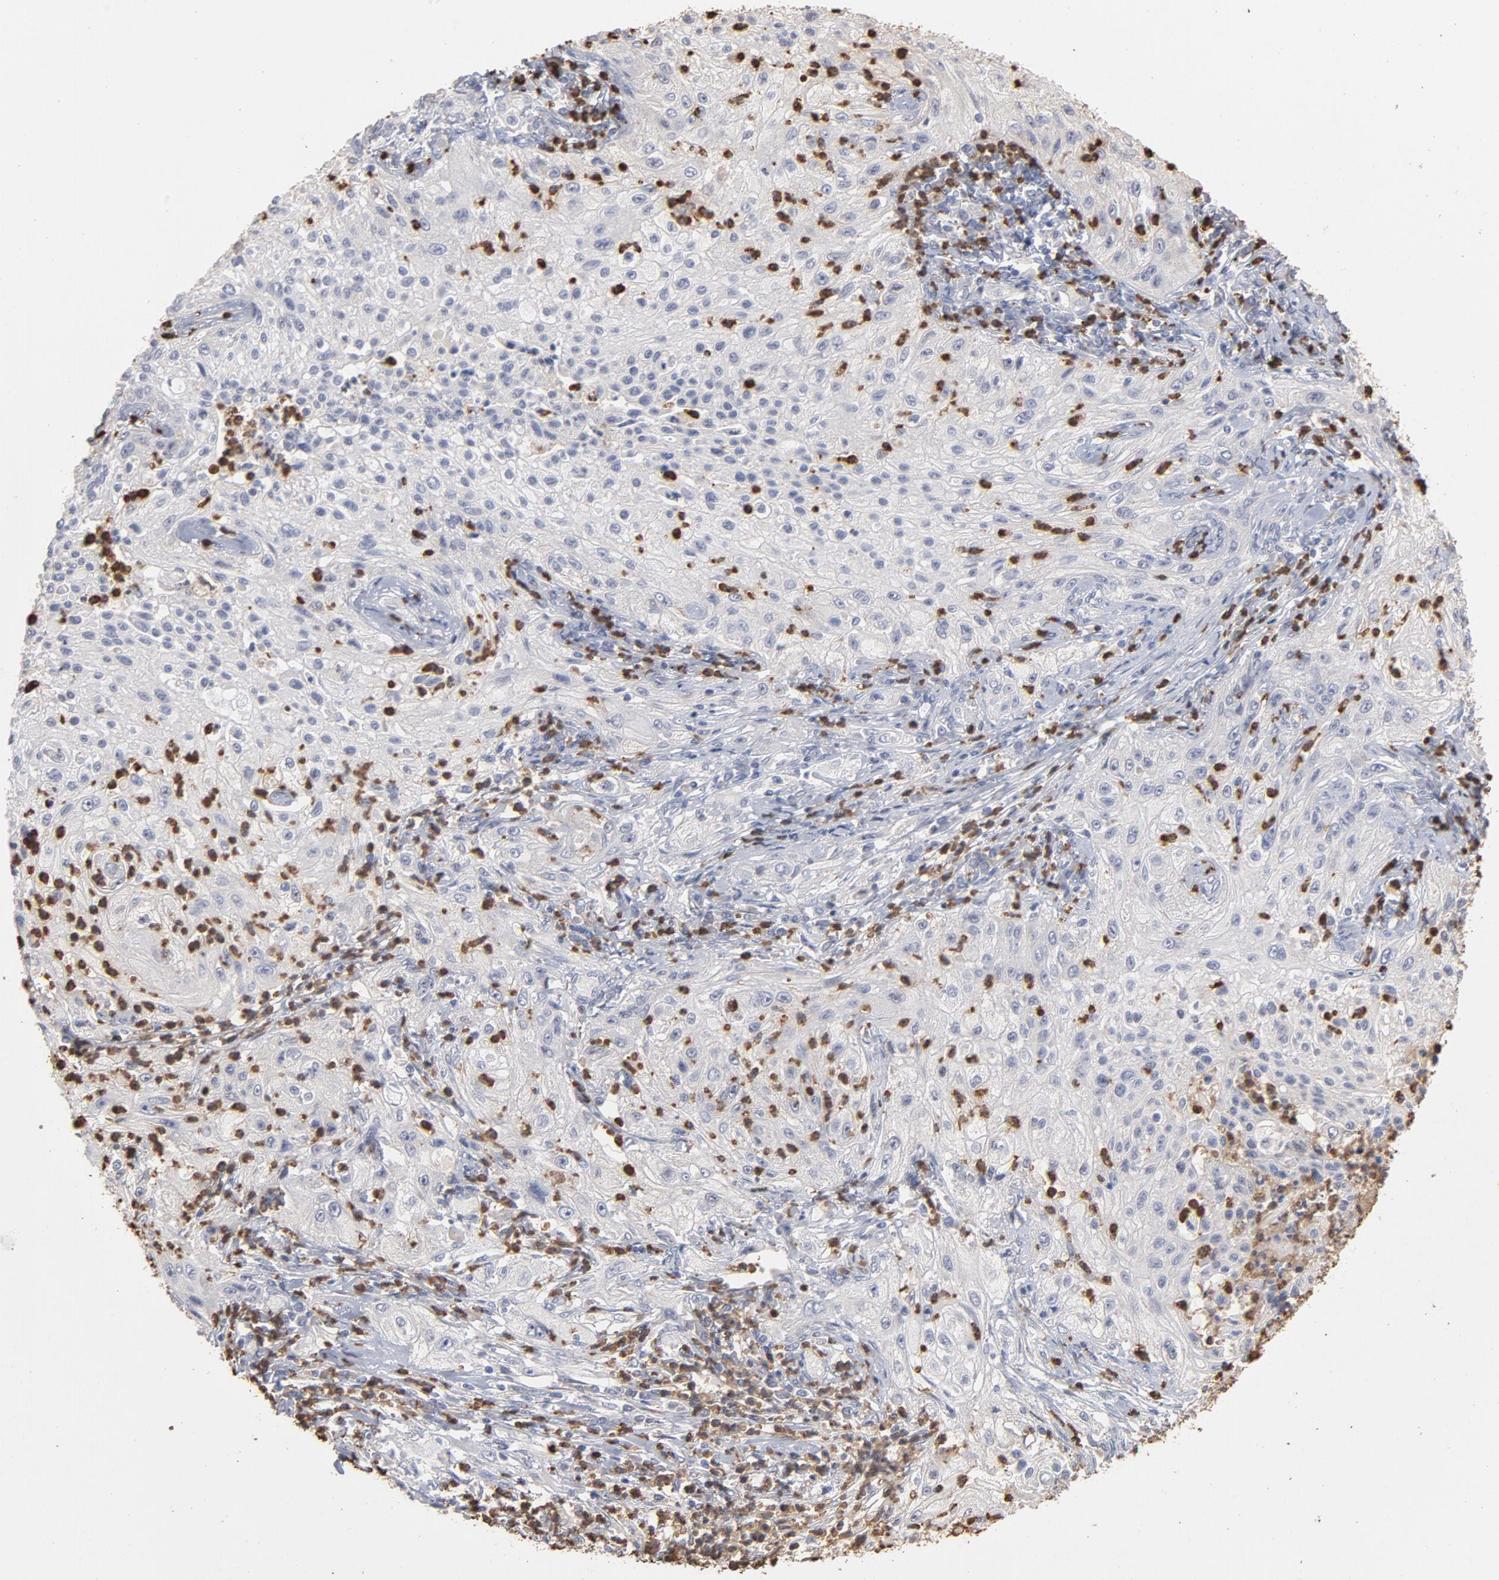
{"staining": {"intensity": "negative", "quantity": "none", "location": "none"}, "tissue": "lung cancer", "cell_type": "Tumor cells", "image_type": "cancer", "snomed": [{"axis": "morphology", "description": "Inflammation, NOS"}, {"axis": "morphology", "description": "Squamous cell carcinoma, NOS"}, {"axis": "topography", "description": "Lymph node"}, {"axis": "topography", "description": "Soft tissue"}, {"axis": "topography", "description": "Lung"}], "caption": "This is a micrograph of immunohistochemistry (IHC) staining of squamous cell carcinoma (lung), which shows no positivity in tumor cells. (DAB immunohistochemistry (IHC) visualized using brightfield microscopy, high magnification).", "gene": "PNMA1", "patient": {"sex": "male", "age": 66}}